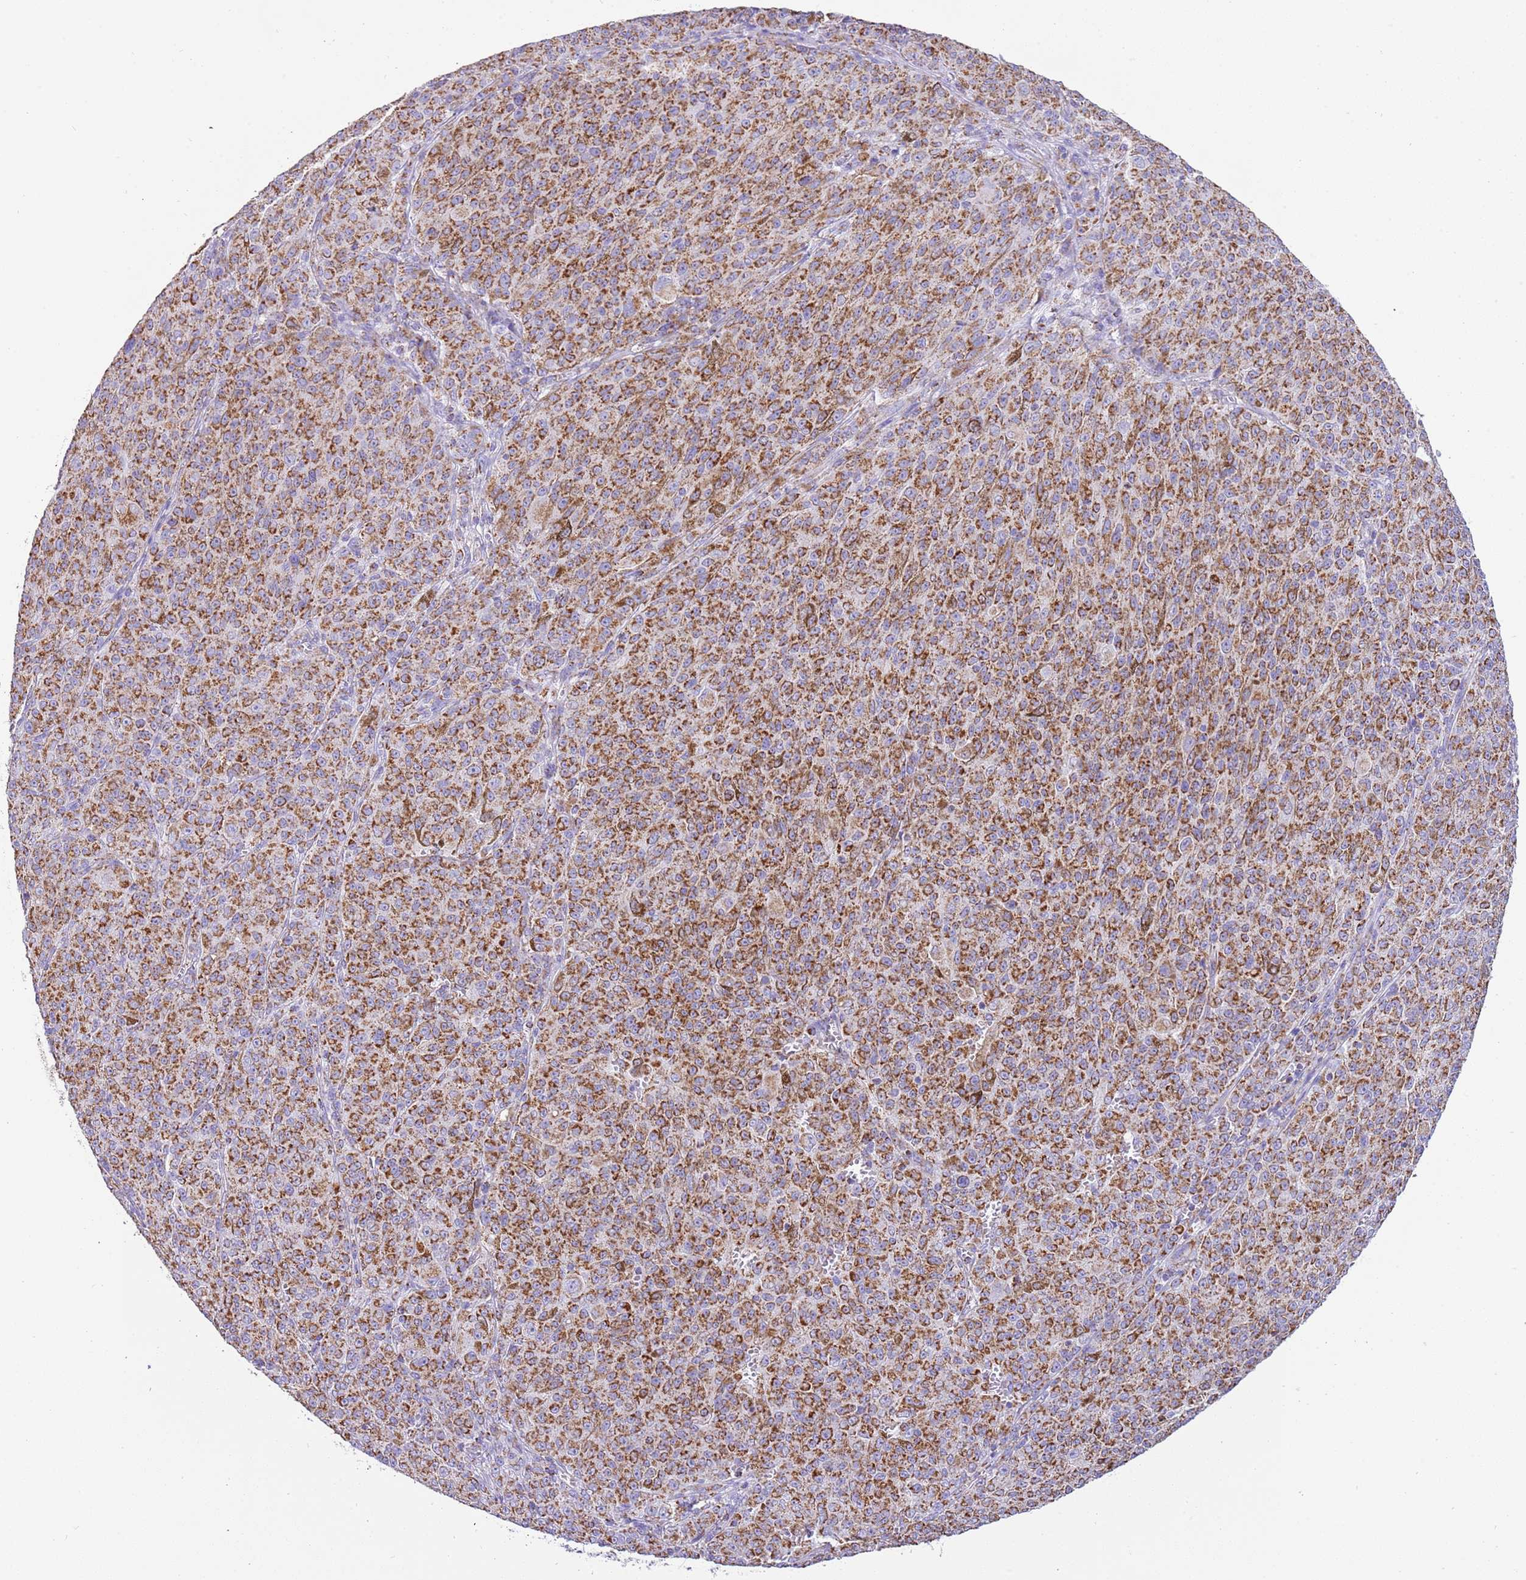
{"staining": {"intensity": "strong", "quantity": ">75%", "location": "cytoplasmic/membranous"}, "tissue": "melanoma", "cell_type": "Tumor cells", "image_type": "cancer", "snomed": [{"axis": "morphology", "description": "Malignant melanoma, NOS"}, {"axis": "topography", "description": "Skin"}], "caption": "Protein positivity by IHC reveals strong cytoplasmic/membranous expression in approximately >75% of tumor cells in melanoma.", "gene": "SUCLG2", "patient": {"sex": "female", "age": 52}}